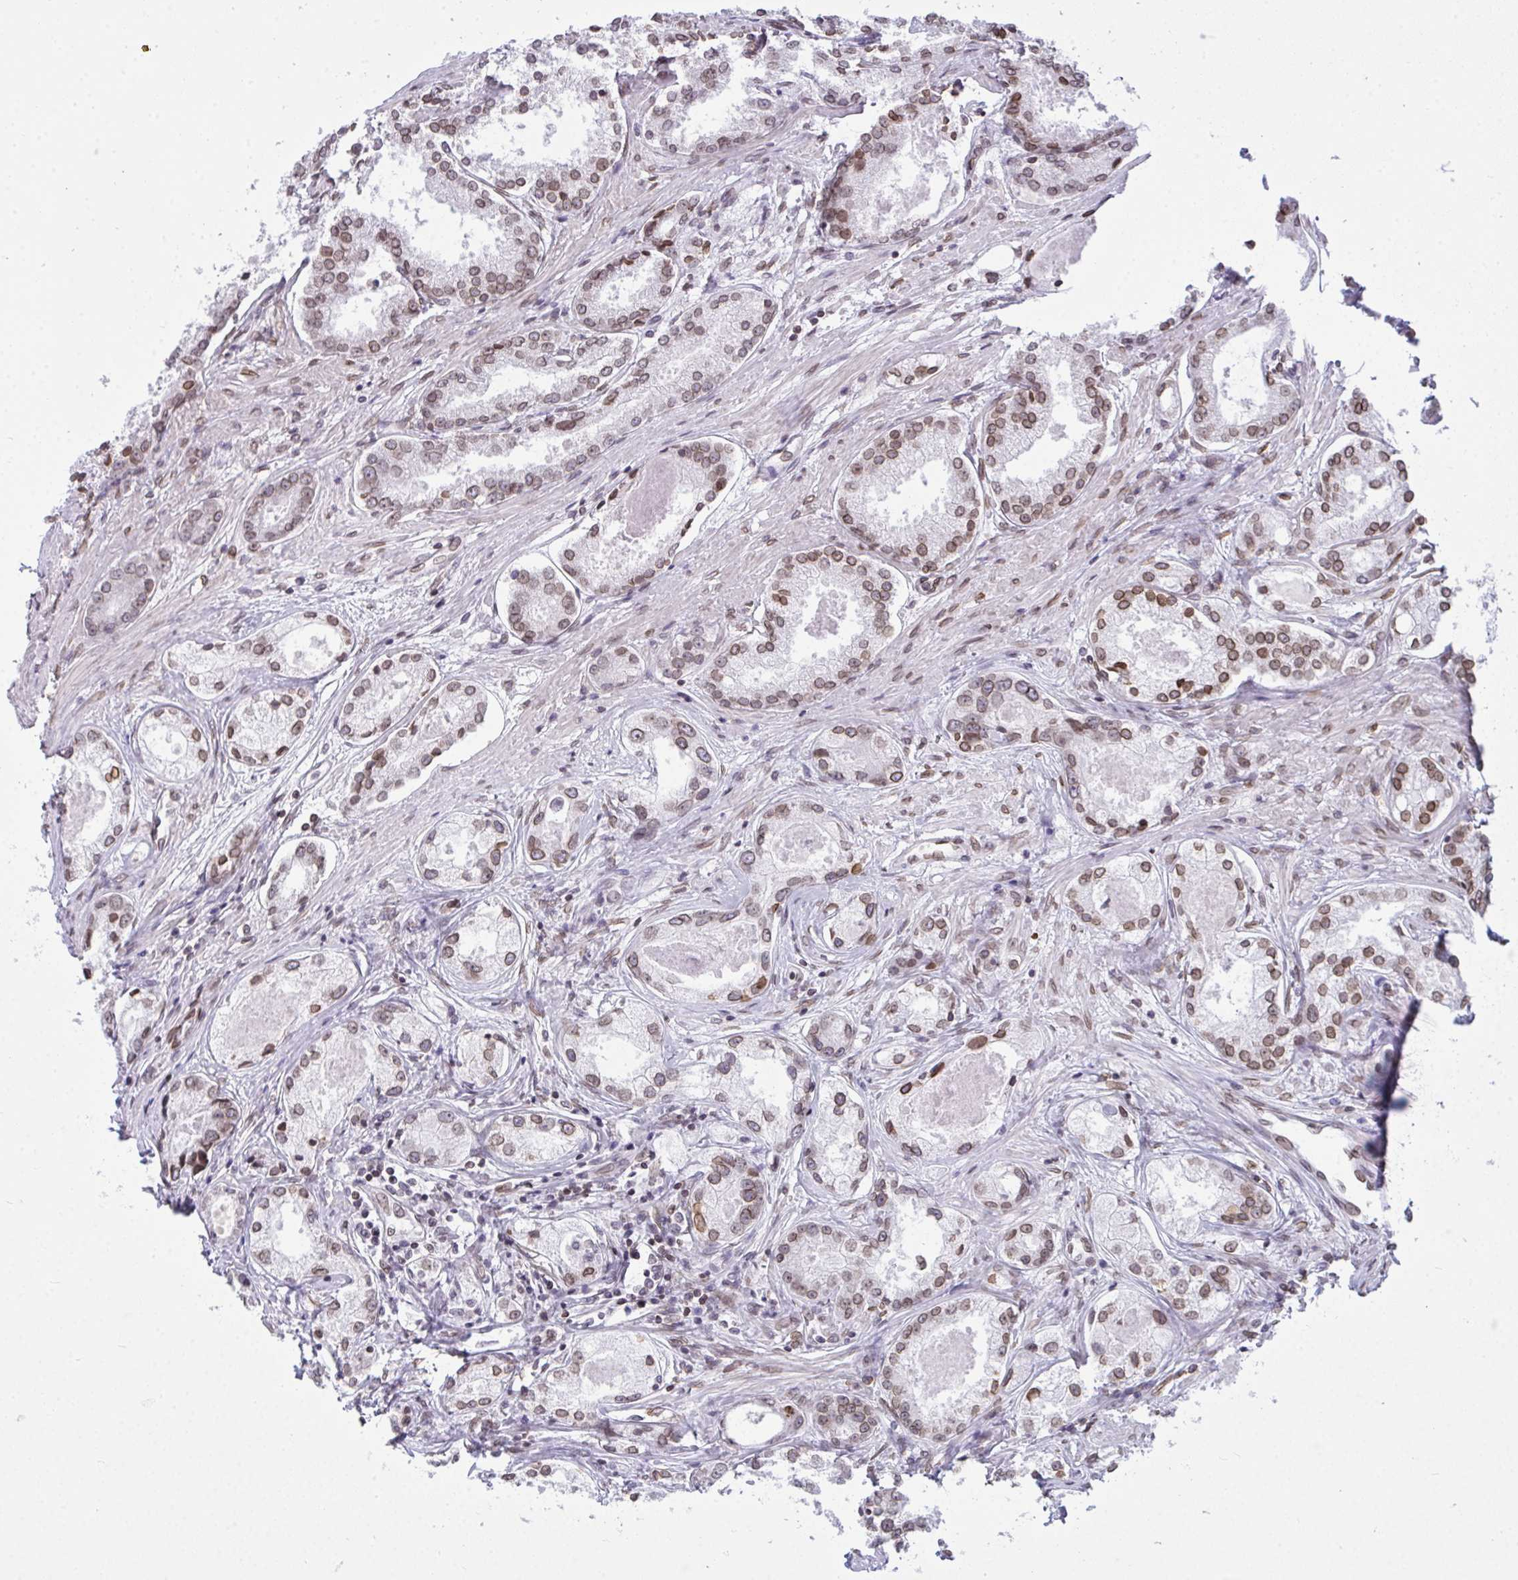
{"staining": {"intensity": "moderate", "quantity": ">75%", "location": "cytoplasmic/membranous,nuclear"}, "tissue": "prostate cancer", "cell_type": "Tumor cells", "image_type": "cancer", "snomed": [{"axis": "morphology", "description": "Adenocarcinoma, Low grade"}, {"axis": "topography", "description": "Prostate"}], "caption": "Immunohistochemical staining of adenocarcinoma (low-grade) (prostate) exhibits medium levels of moderate cytoplasmic/membranous and nuclear positivity in about >75% of tumor cells. (IHC, brightfield microscopy, high magnification).", "gene": "LMNB2", "patient": {"sex": "male", "age": 68}}